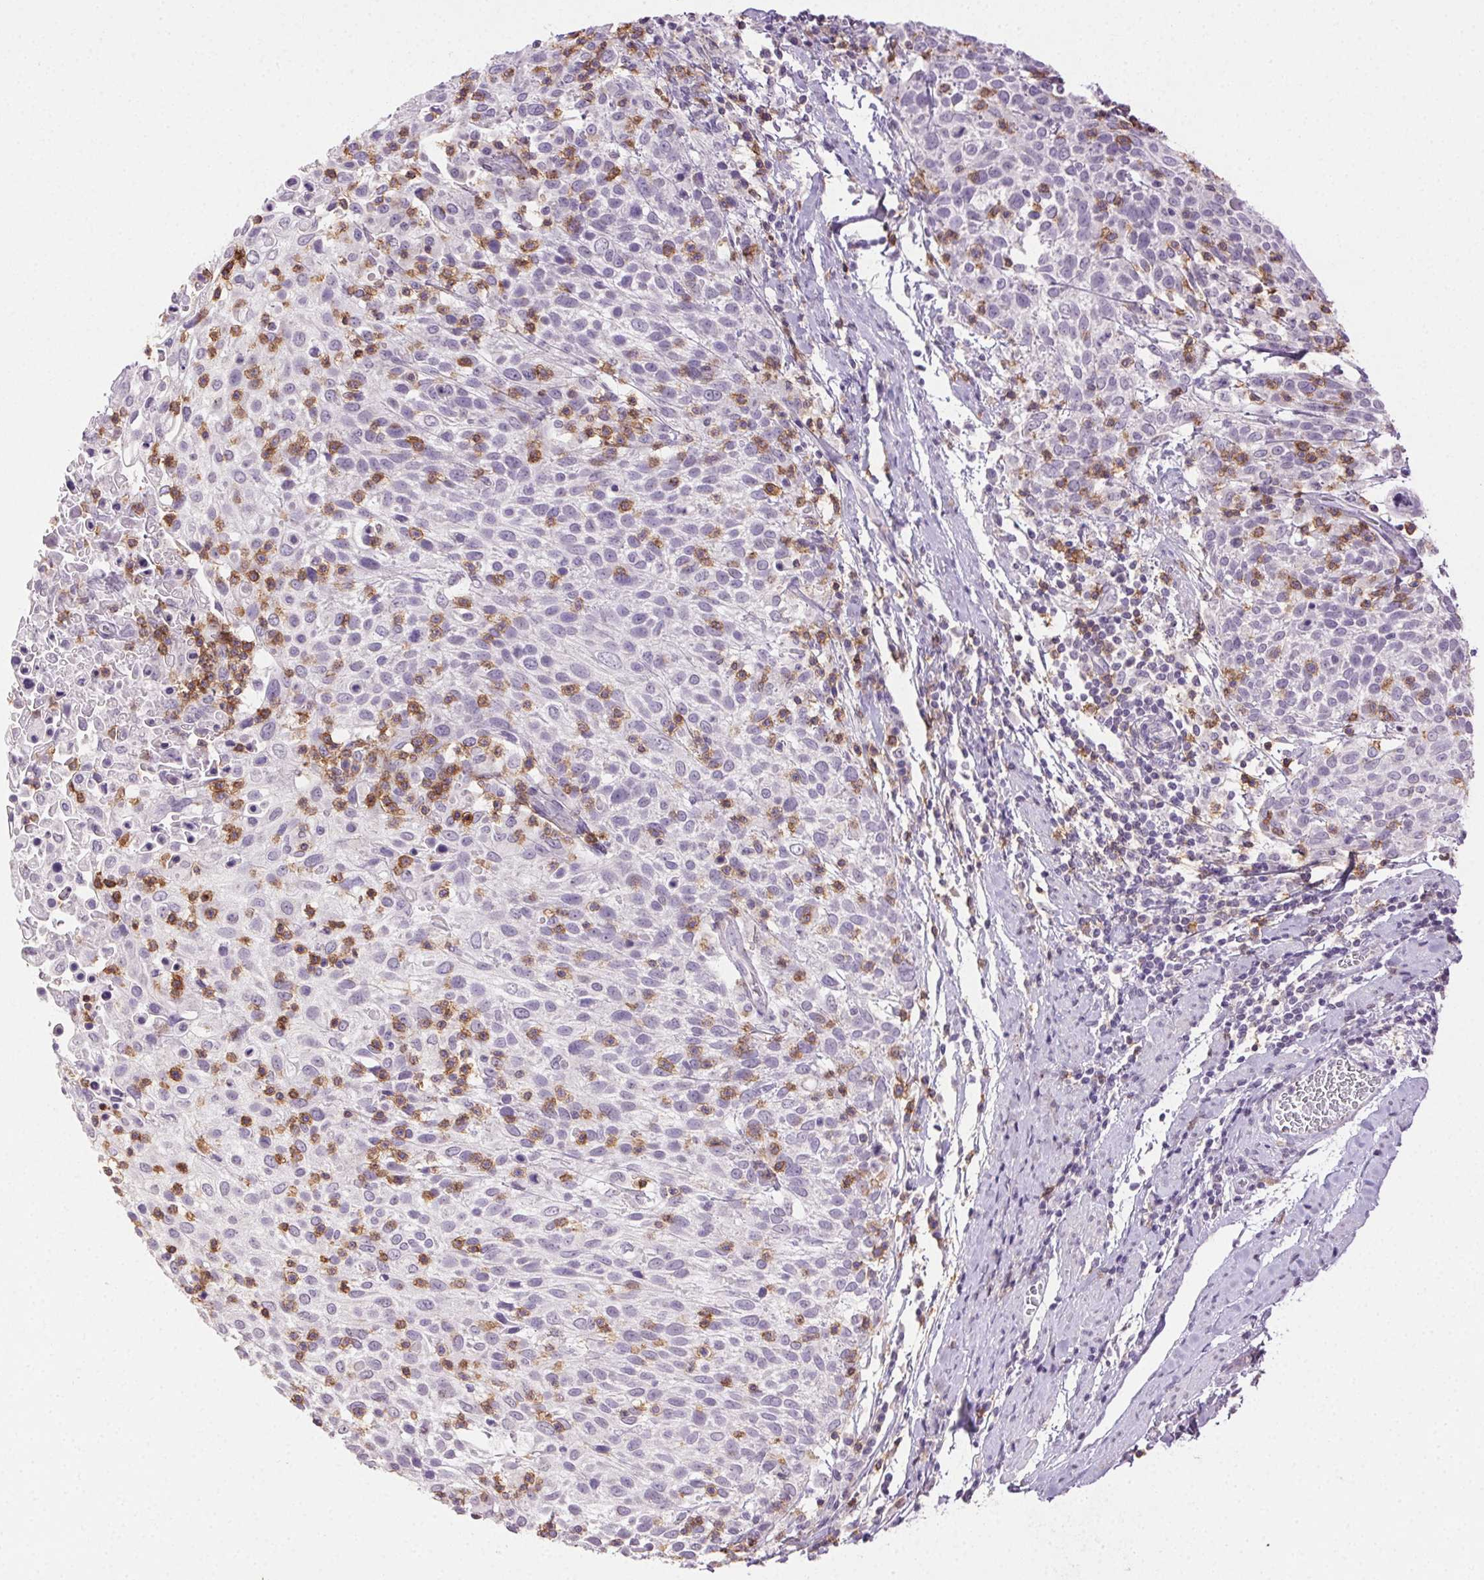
{"staining": {"intensity": "negative", "quantity": "none", "location": "none"}, "tissue": "cervical cancer", "cell_type": "Tumor cells", "image_type": "cancer", "snomed": [{"axis": "morphology", "description": "Squamous cell carcinoma, NOS"}, {"axis": "topography", "description": "Cervix"}], "caption": "There is no significant staining in tumor cells of cervical cancer.", "gene": "AKAP5", "patient": {"sex": "female", "age": 61}}